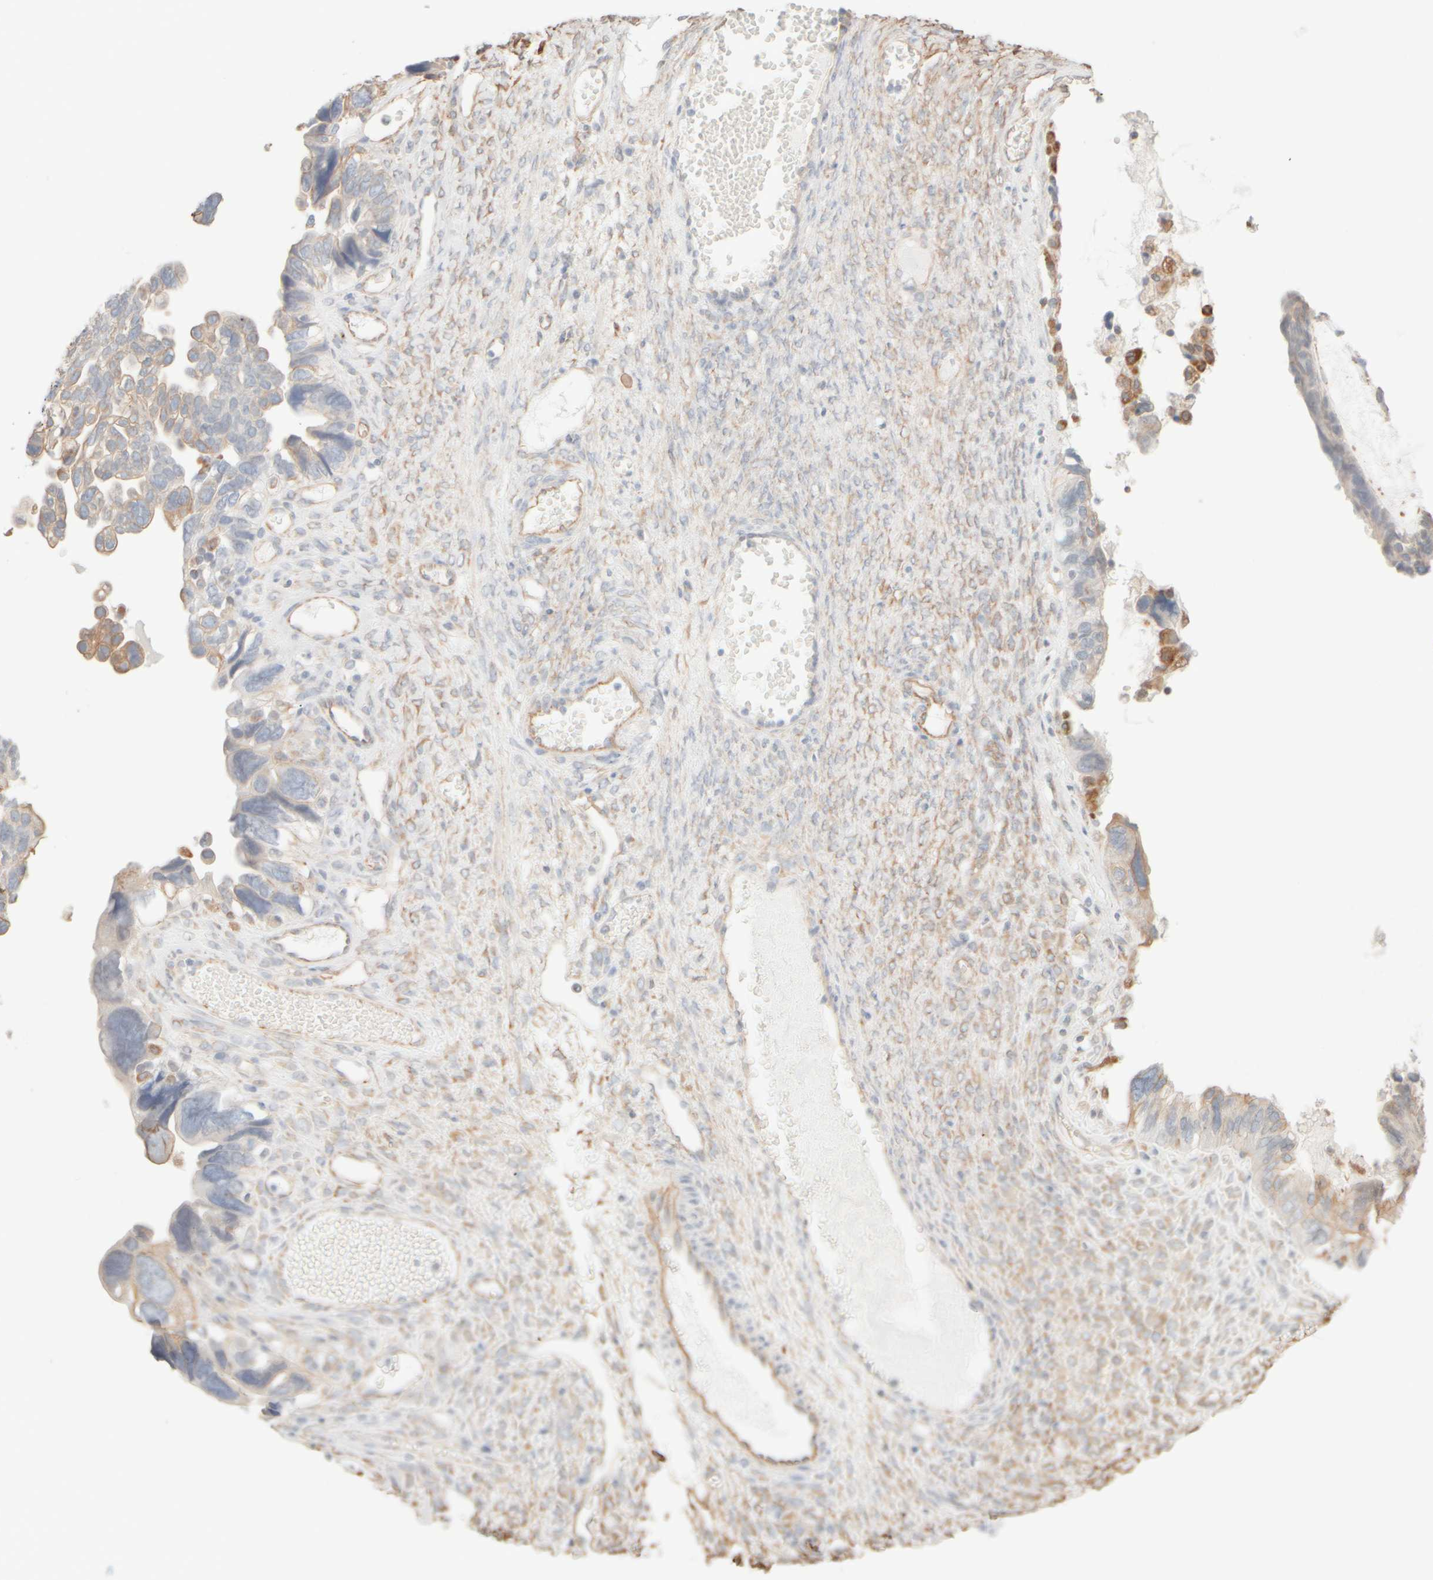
{"staining": {"intensity": "weak", "quantity": "<25%", "location": "cytoplasmic/membranous"}, "tissue": "ovarian cancer", "cell_type": "Tumor cells", "image_type": "cancer", "snomed": [{"axis": "morphology", "description": "Cystadenocarcinoma, serous, NOS"}, {"axis": "topography", "description": "Ovary"}], "caption": "Immunohistochemical staining of ovarian serous cystadenocarcinoma displays no significant staining in tumor cells.", "gene": "KRT15", "patient": {"sex": "female", "age": 79}}